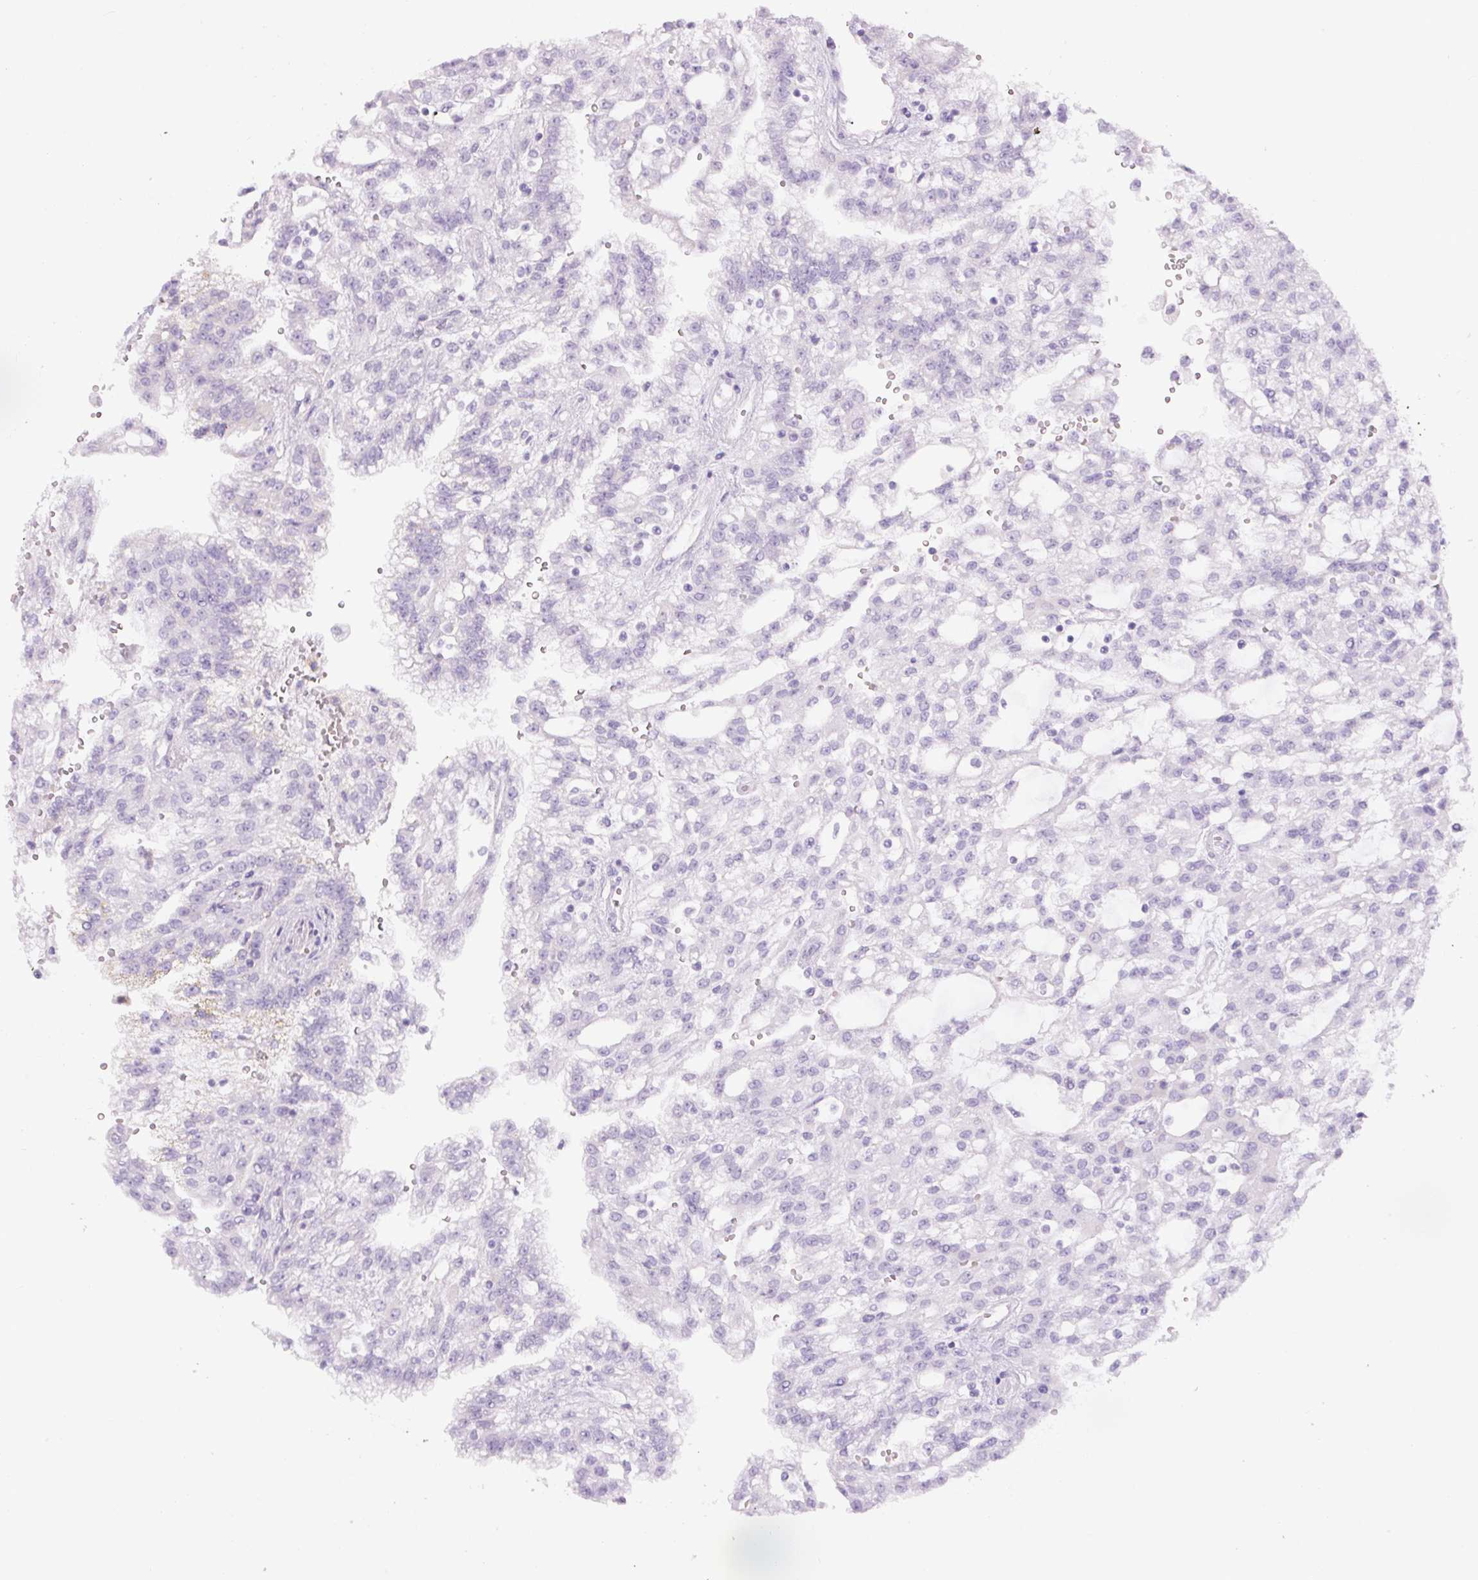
{"staining": {"intensity": "negative", "quantity": "none", "location": "none"}, "tissue": "renal cancer", "cell_type": "Tumor cells", "image_type": "cancer", "snomed": [{"axis": "morphology", "description": "Adenocarcinoma, NOS"}, {"axis": "topography", "description": "Kidney"}], "caption": "The histopathology image reveals no staining of tumor cells in renal adenocarcinoma.", "gene": "FGFBP3", "patient": {"sex": "male", "age": 63}}